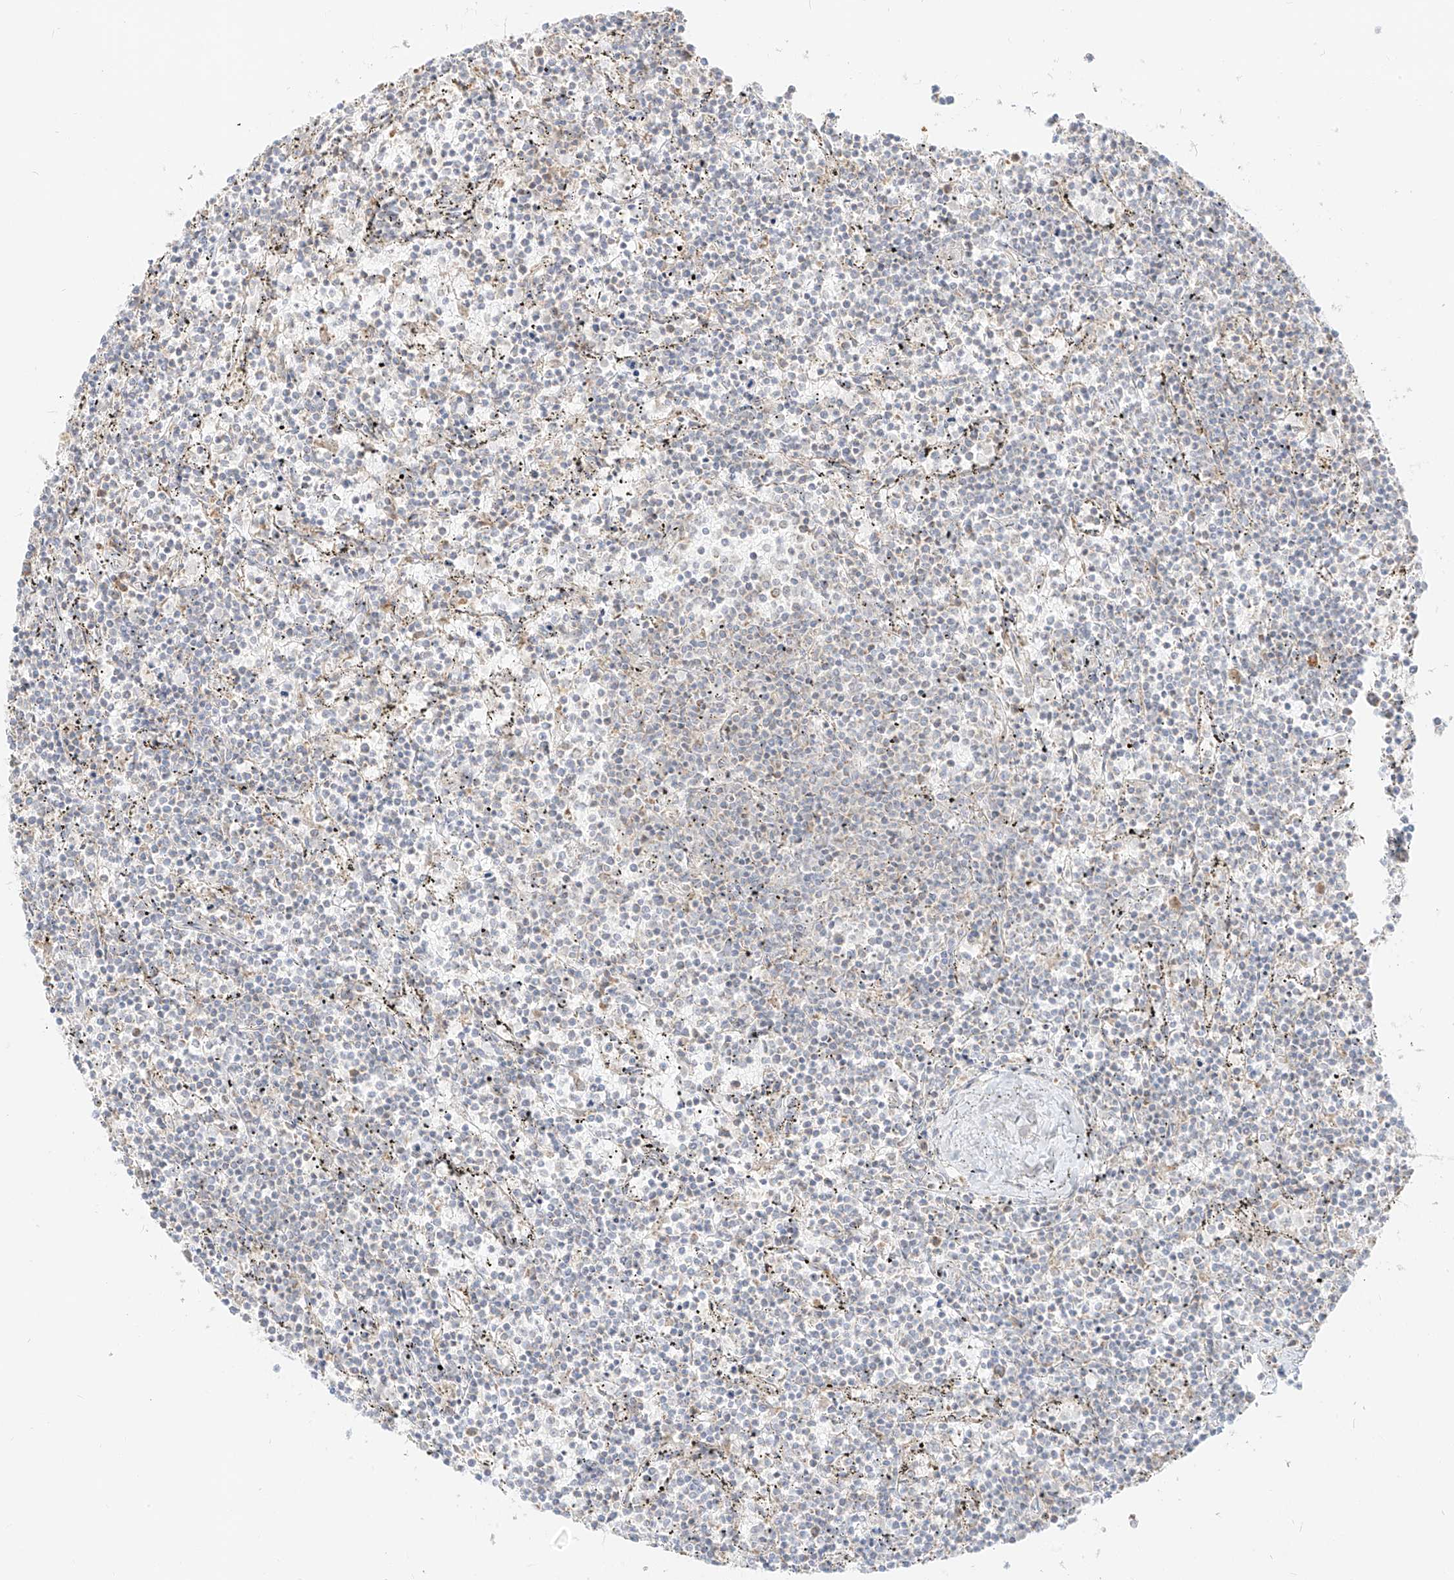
{"staining": {"intensity": "negative", "quantity": "none", "location": "none"}, "tissue": "lymphoma", "cell_type": "Tumor cells", "image_type": "cancer", "snomed": [{"axis": "morphology", "description": "Malignant lymphoma, non-Hodgkin's type, Low grade"}, {"axis": "topography", "description": "Spleen"}], "caption": "DAB immunohistochemical staining of human malignant lymphoma, non-Hodgkin's type (low-grade) reveals no significant expression in tumor cells.", "gene": "ZIM3", "patient": {"sex": "female", "age": 50}}